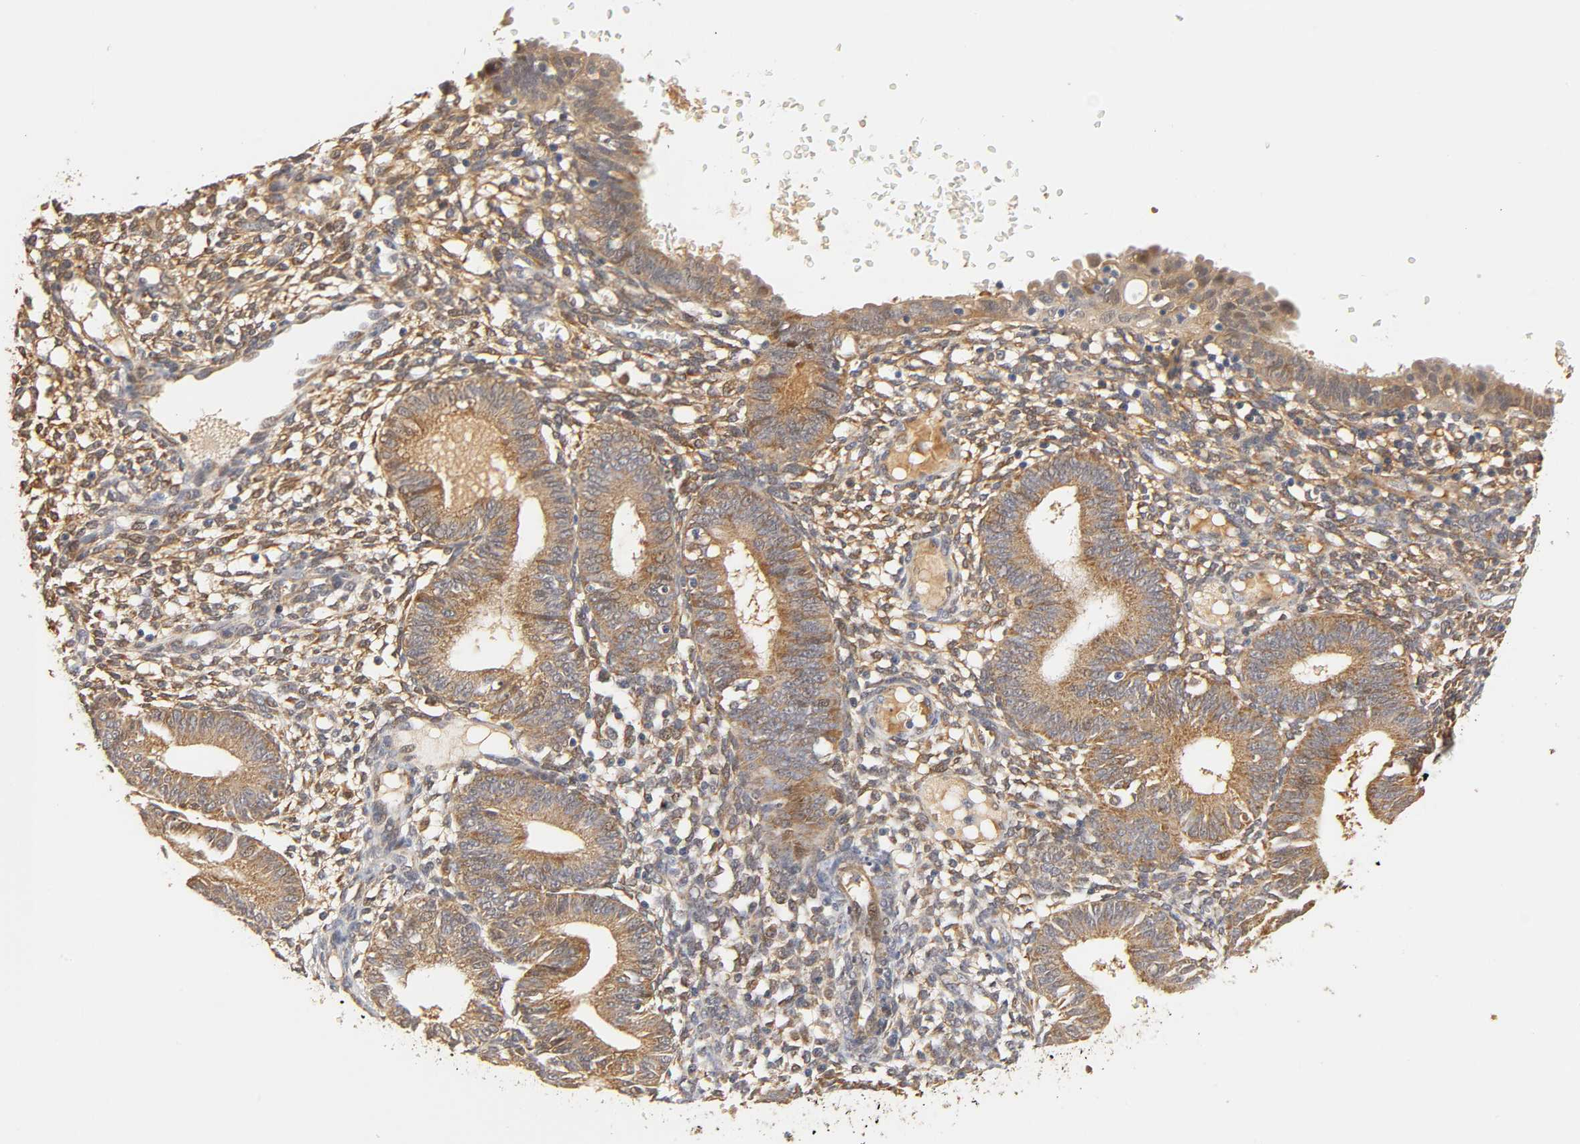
{"staining": {"intensity": "moderate", "quantity": ">75%", "location": "cytoplasmic/membranous"}, "tissue": "endometrium", "cell_type": "Cells in endometrial stroma", "image_type": "normal", "snomed": [{"axis": "morphology", "description": "Normal tissue, NOS"}, {"axis": "topography", "description": "Endometrium"}], "caption": "Cells in endometrial stroma display medium levels of moderate cytoplasmic/membranous positivity in approximately >75% of cells in unremarkable endometrium.", "gene": "GSTZ1", "patient": {"sex": "female", "age": 61}}